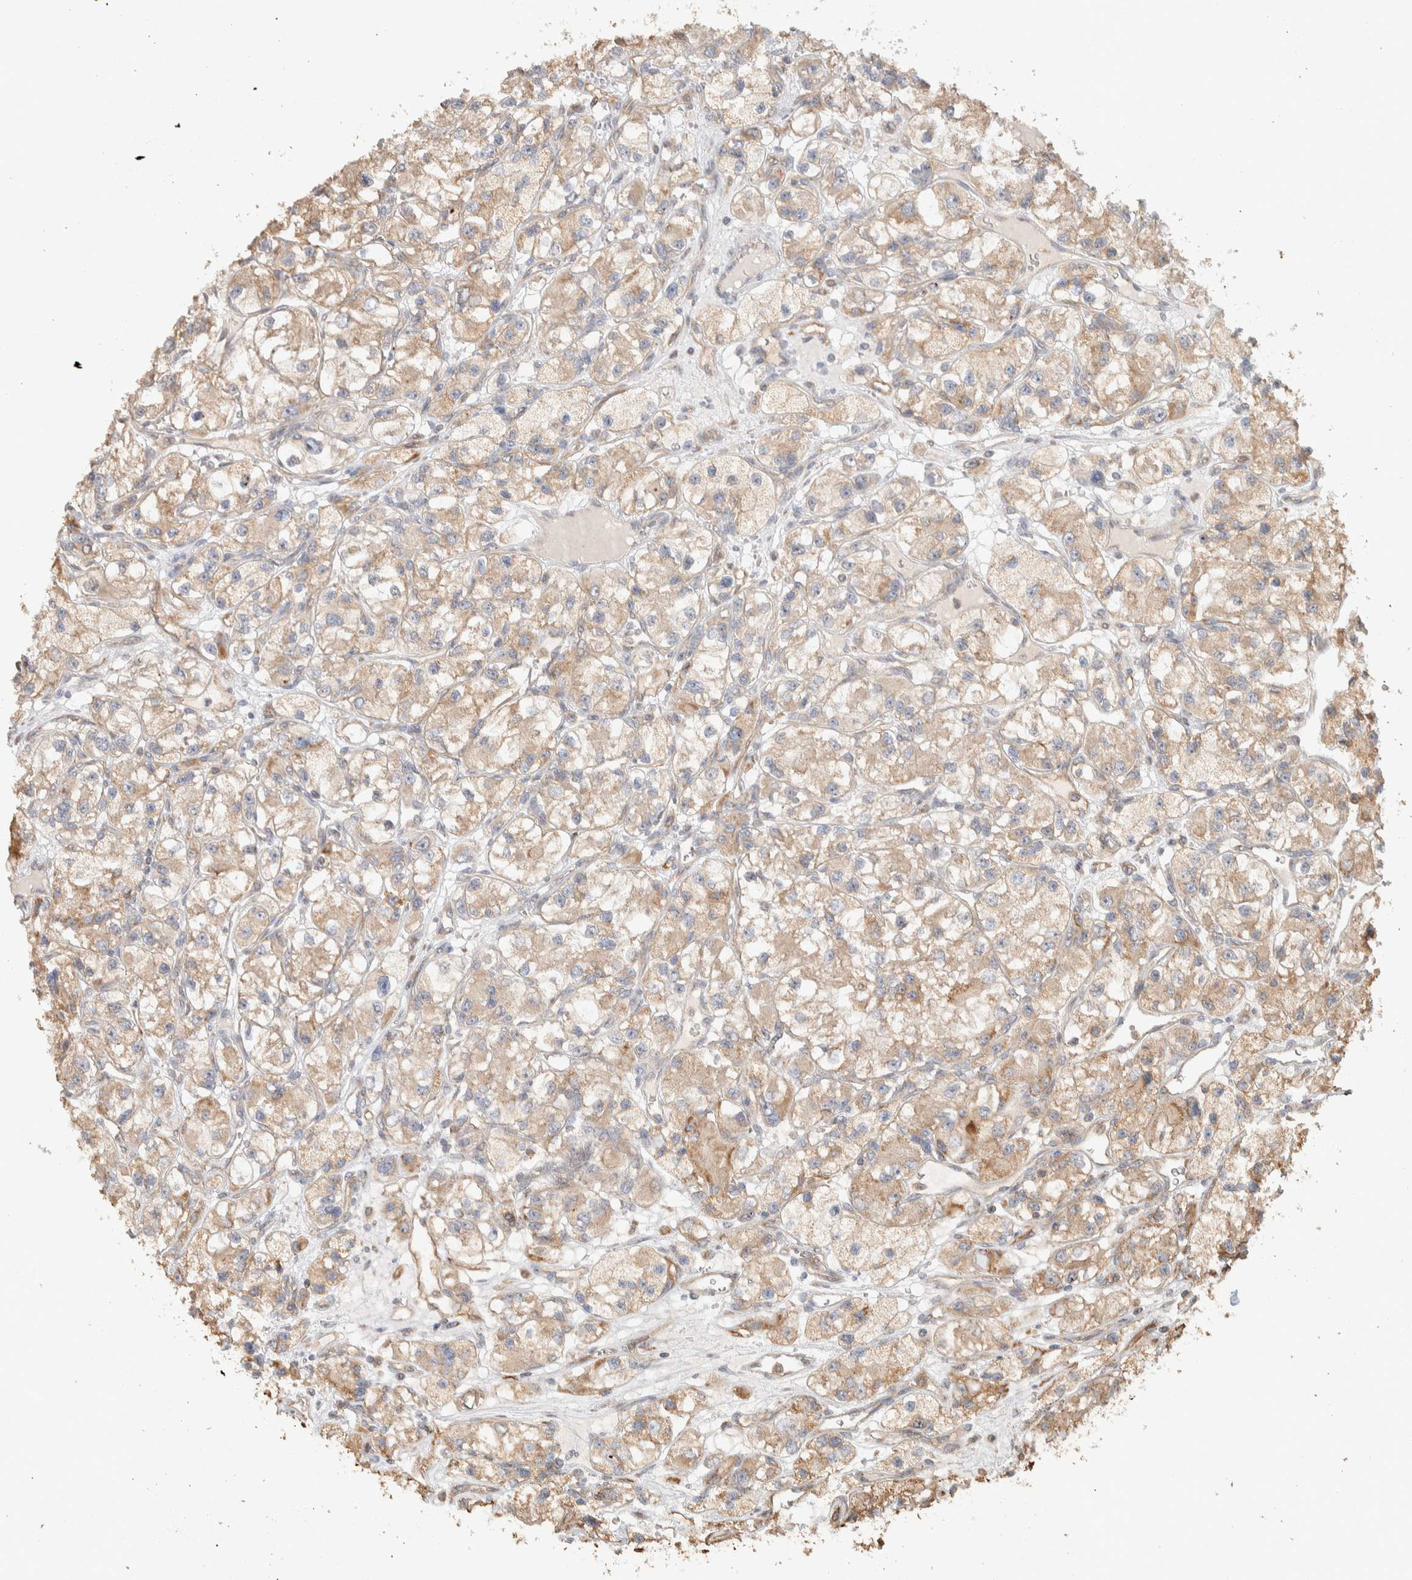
{"staining": {"intensity": "weak", "quantity": ">75%", "location": "cytoplasmic/membranous"}, "tissue": "renal cancer", "cell_type": "Tumor cells", "image_type": "cancer", "snomed": [{"axis": "morphology", "description": "Adenocarcinoma, NOS"}, {"axis": "topography", "description": "Kidney"}], "caption": "A brown stain labels weak cytoplasmic/membranous expression of a protein in renal cancer tumor cells.", "gene": "KIF9", "patient": {"sex": "female", "age": 57}}